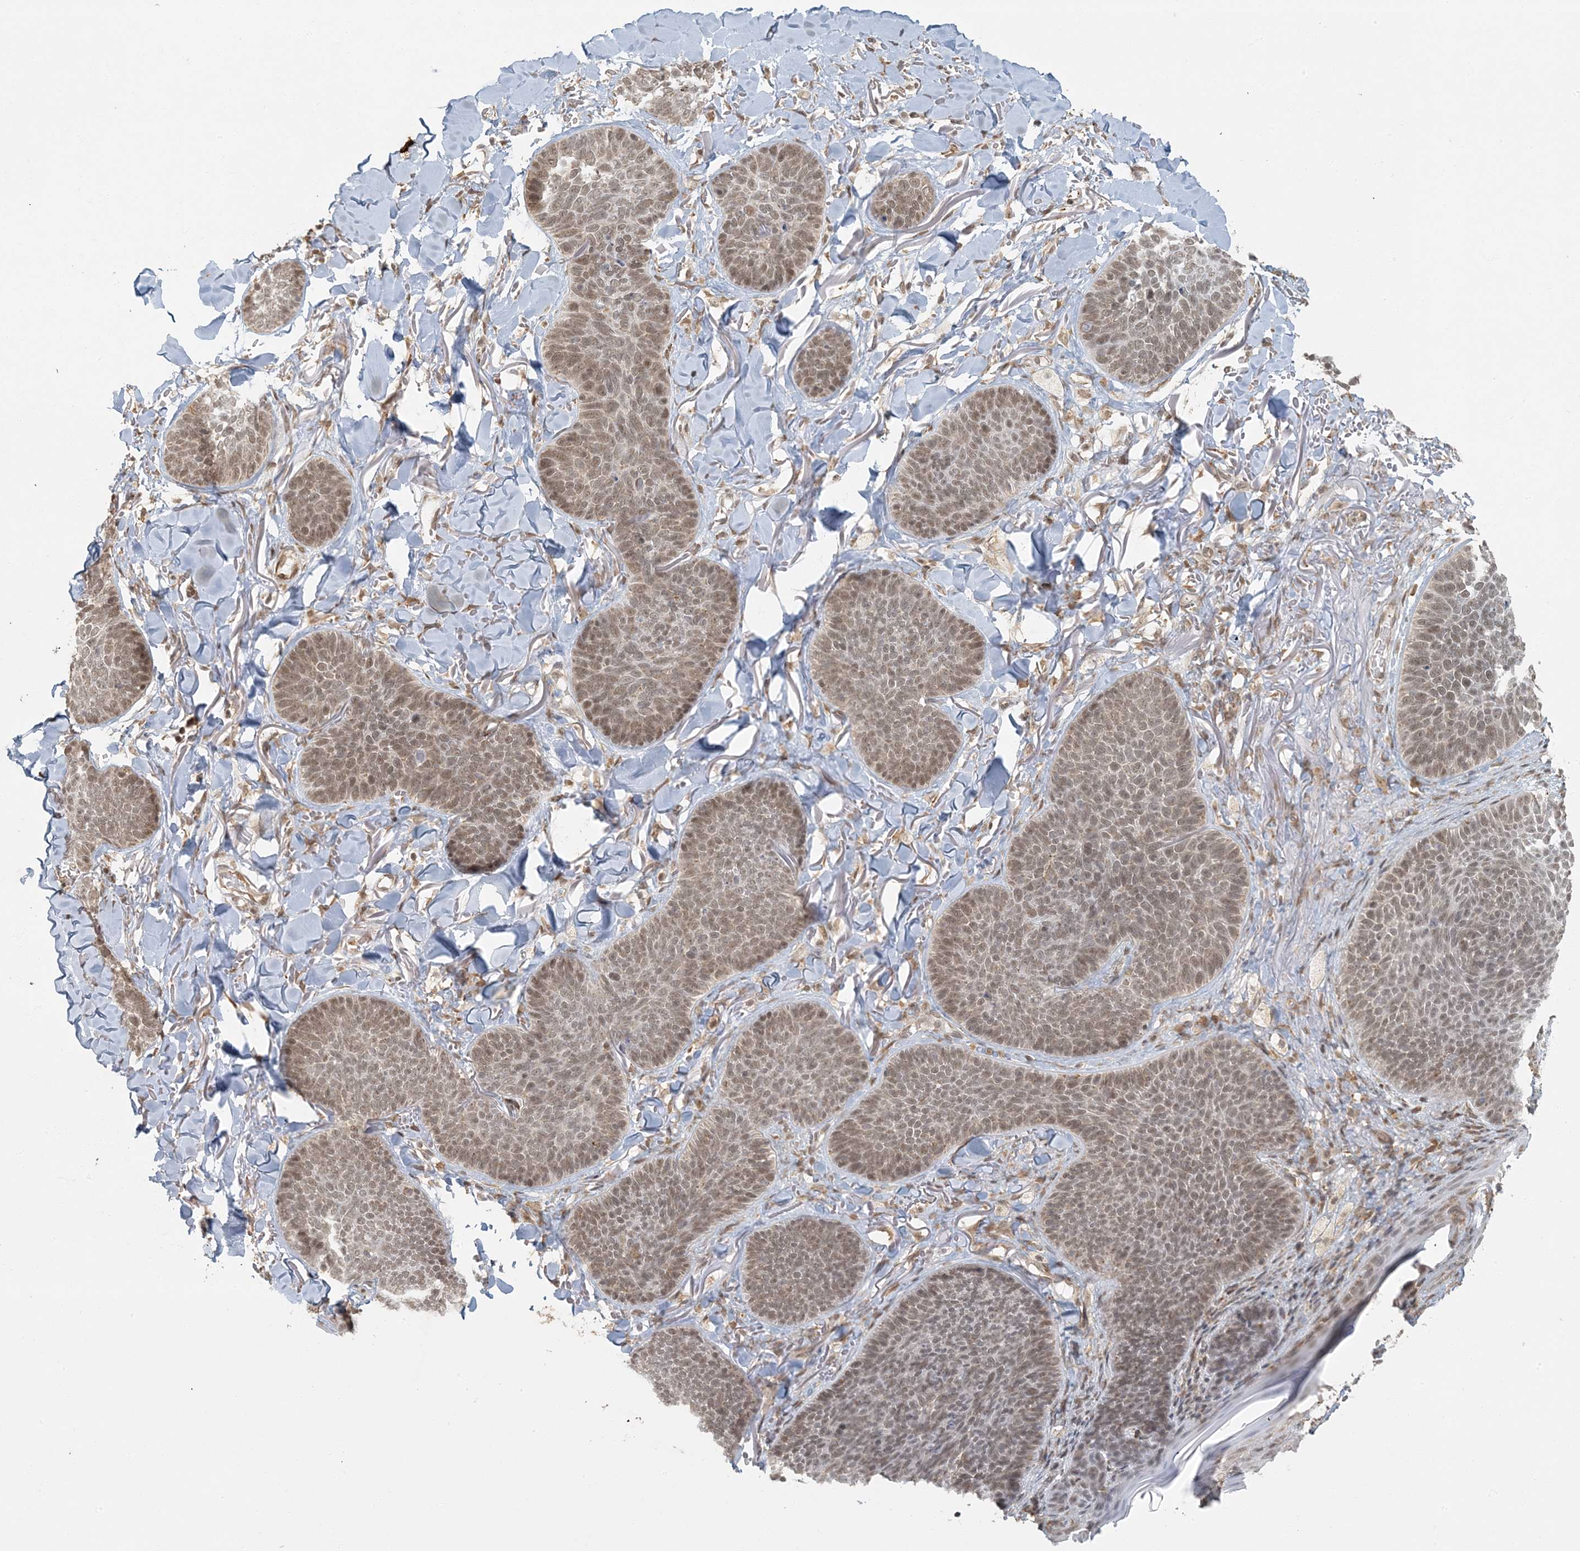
{"staining": {"intensity": "moderate", "quantity": ">75%", "location": "nuclear"}, "tissue": "skin cancer", "cell_type": "Tumor cells", "image_type": "cancer", "snomed": [{"axis": "morphology", "description": "Basal cell carcinoma"}, {"axis": "topography", "description": "Skin"}], "caption": "This is a photomicrograph of immunohistochemistry (IHC) staining of basal cell carcinoma (skin), which shows moderate positivity in the nuclear of tumor cells.", "gene": "AK9", "patient": {"sex": "male", "age": 85}}